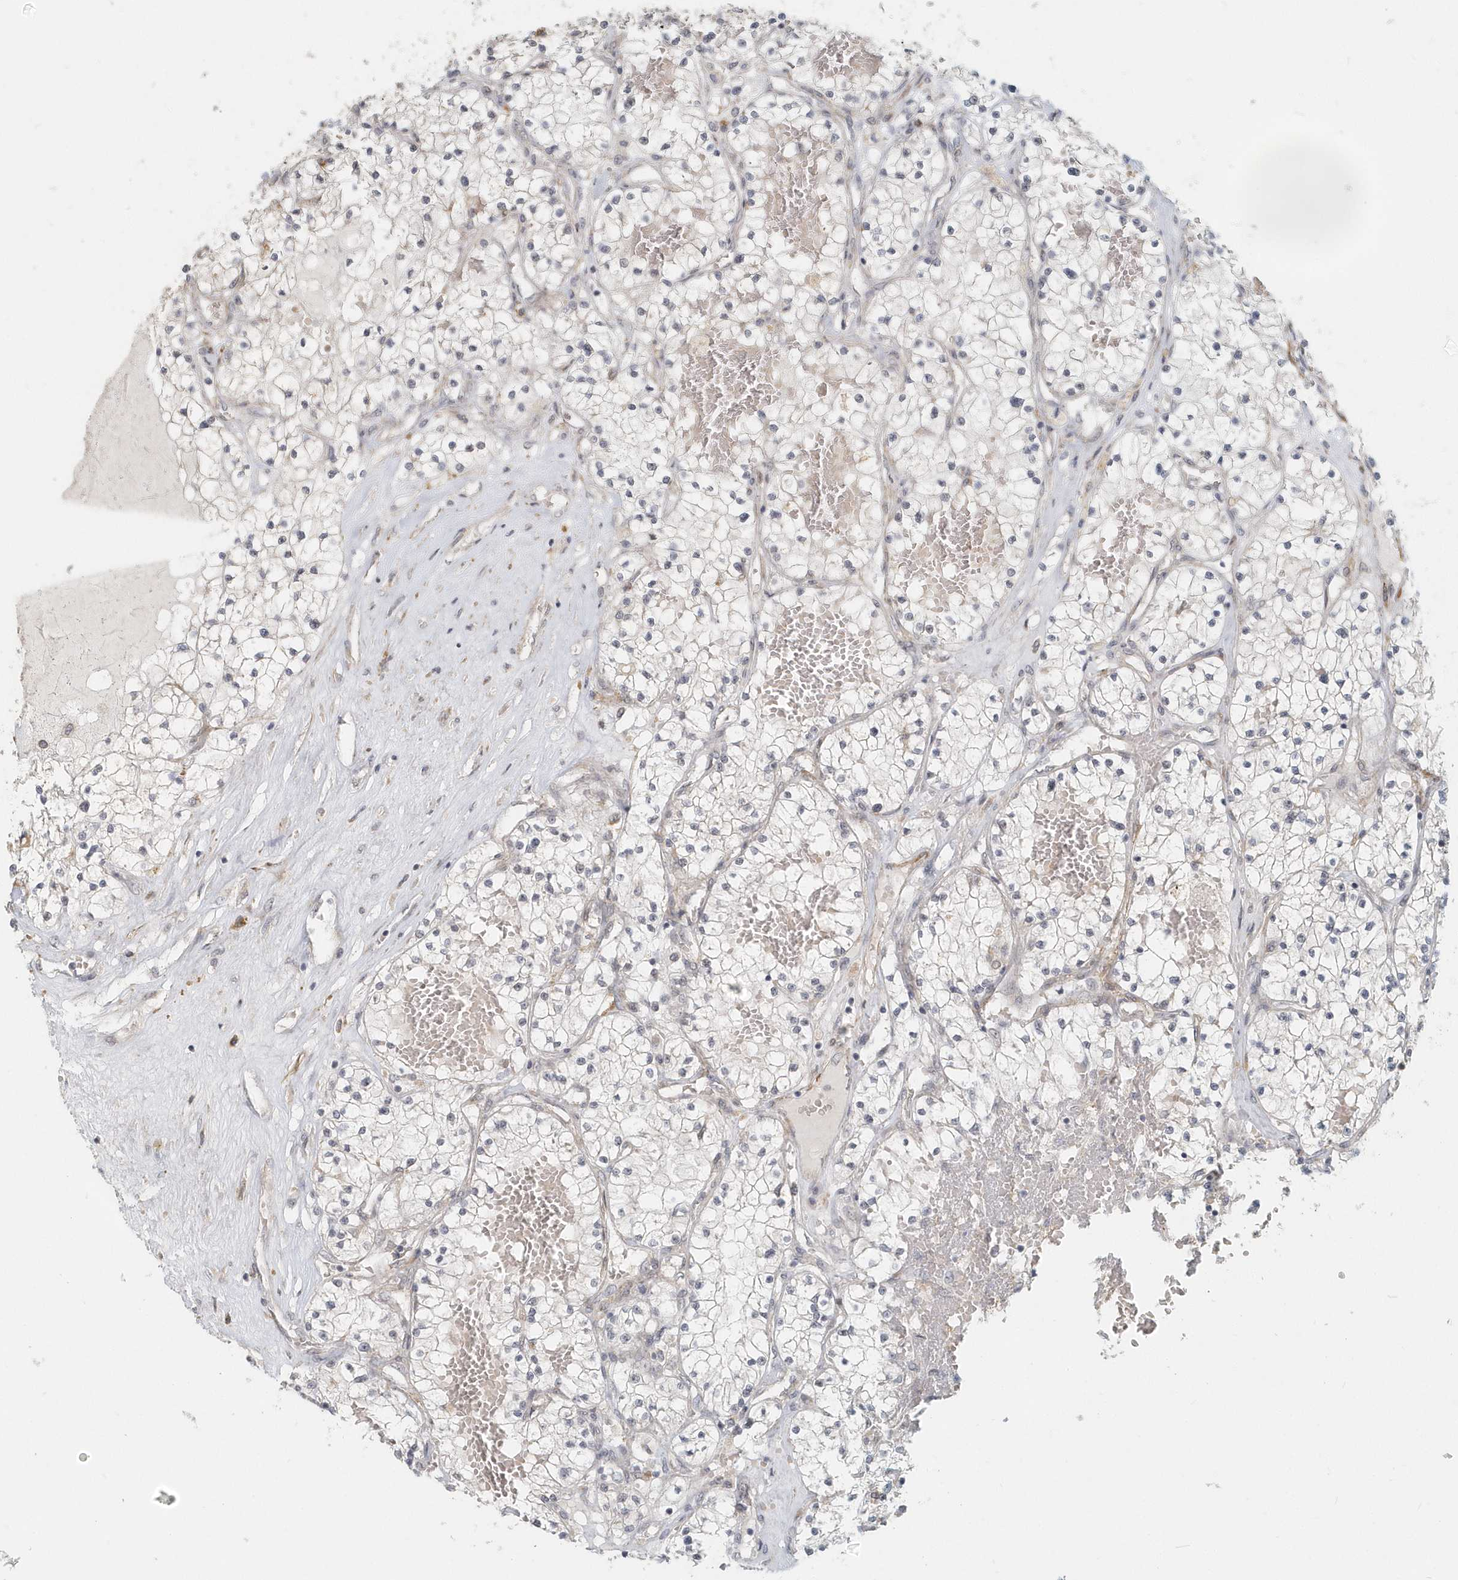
{"staining": {"intensity": "negative", "quantity": "none", "location": "none"}, "tissue": "renal cancer", "cell_type": "Tumor cells", "image_type": "cancer", "snomed": [{"axis": "morphology", "description": "Normal tissue, NOS"}, {"axis": "morphology", "description": "Adenocarcinoma, NOS"}, {"axis": "topography", "description": "Kidney"}], "caption": "This is an IHC image of renal cancer. There is no positivity in tumor cells.", "gene": "NAPB", "patient": {"sex": "male", "age": 68}}